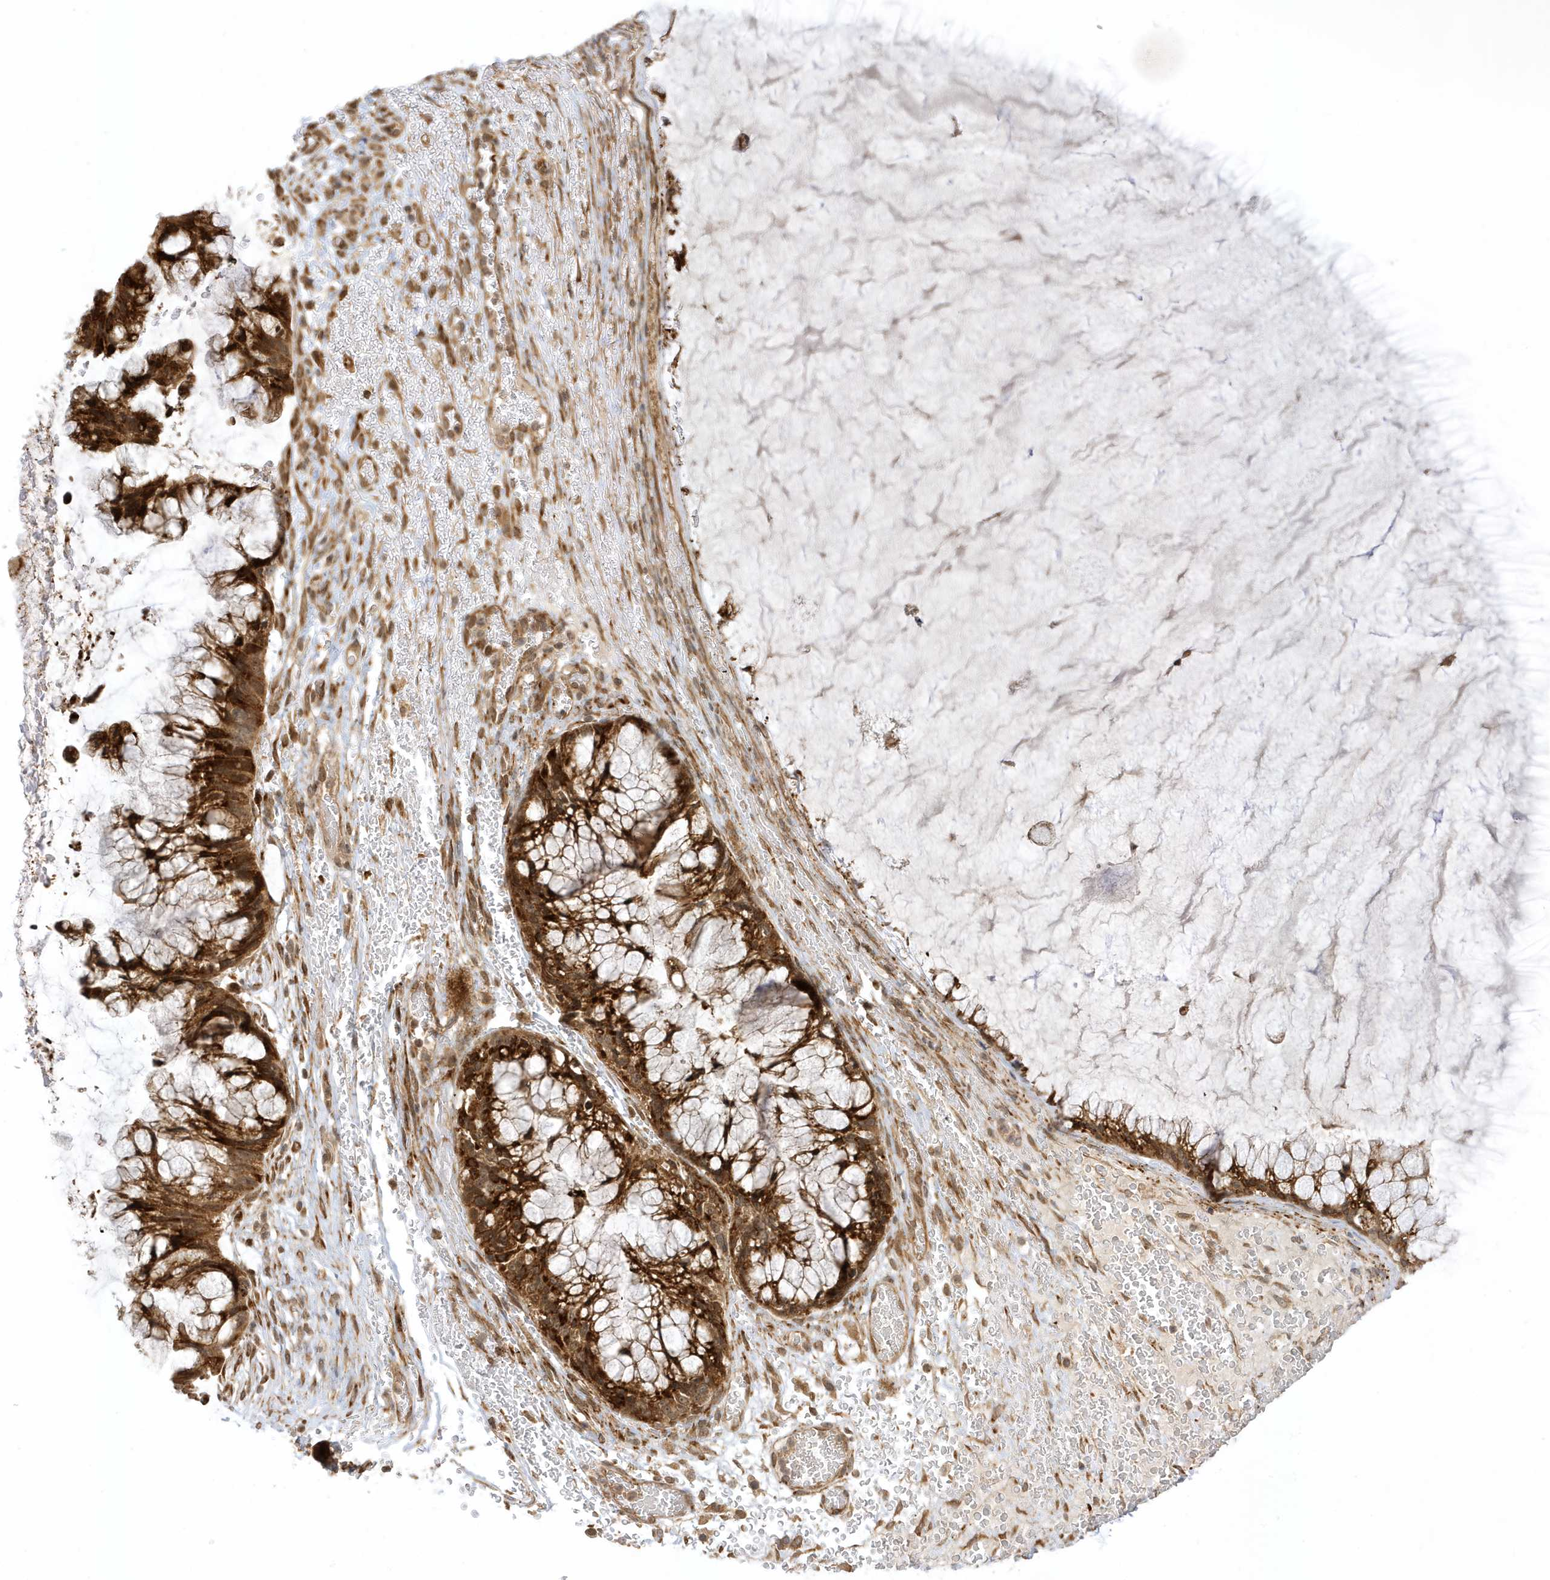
{"staining": {"intensity": "strong", "quantity": ">75%", "location": "cytoplasmic/membranous"}, "tissue": "ovarian cancer", "cell_type": "Tumor cells", "image_type": "cancer", "snomed": [{"axis": "morphology", "description": "Cystadenocarcinoma, mucinous, NOS"}, {"axis": "topography", "description": "Ovary"}], "caption": "Protein analysis of ovarian cancer tissue reveals strong cytoplasmic/membranous staining in approximately >75% of tumor cells. The staining was performed using DAB (3,3'-diaminobenzidine), with brown indicating positive protein expression. Nuclei are stained blue with hematoxylin.", "gene": "METTL21A", "patient": {"sex": "female", "age": 37}}